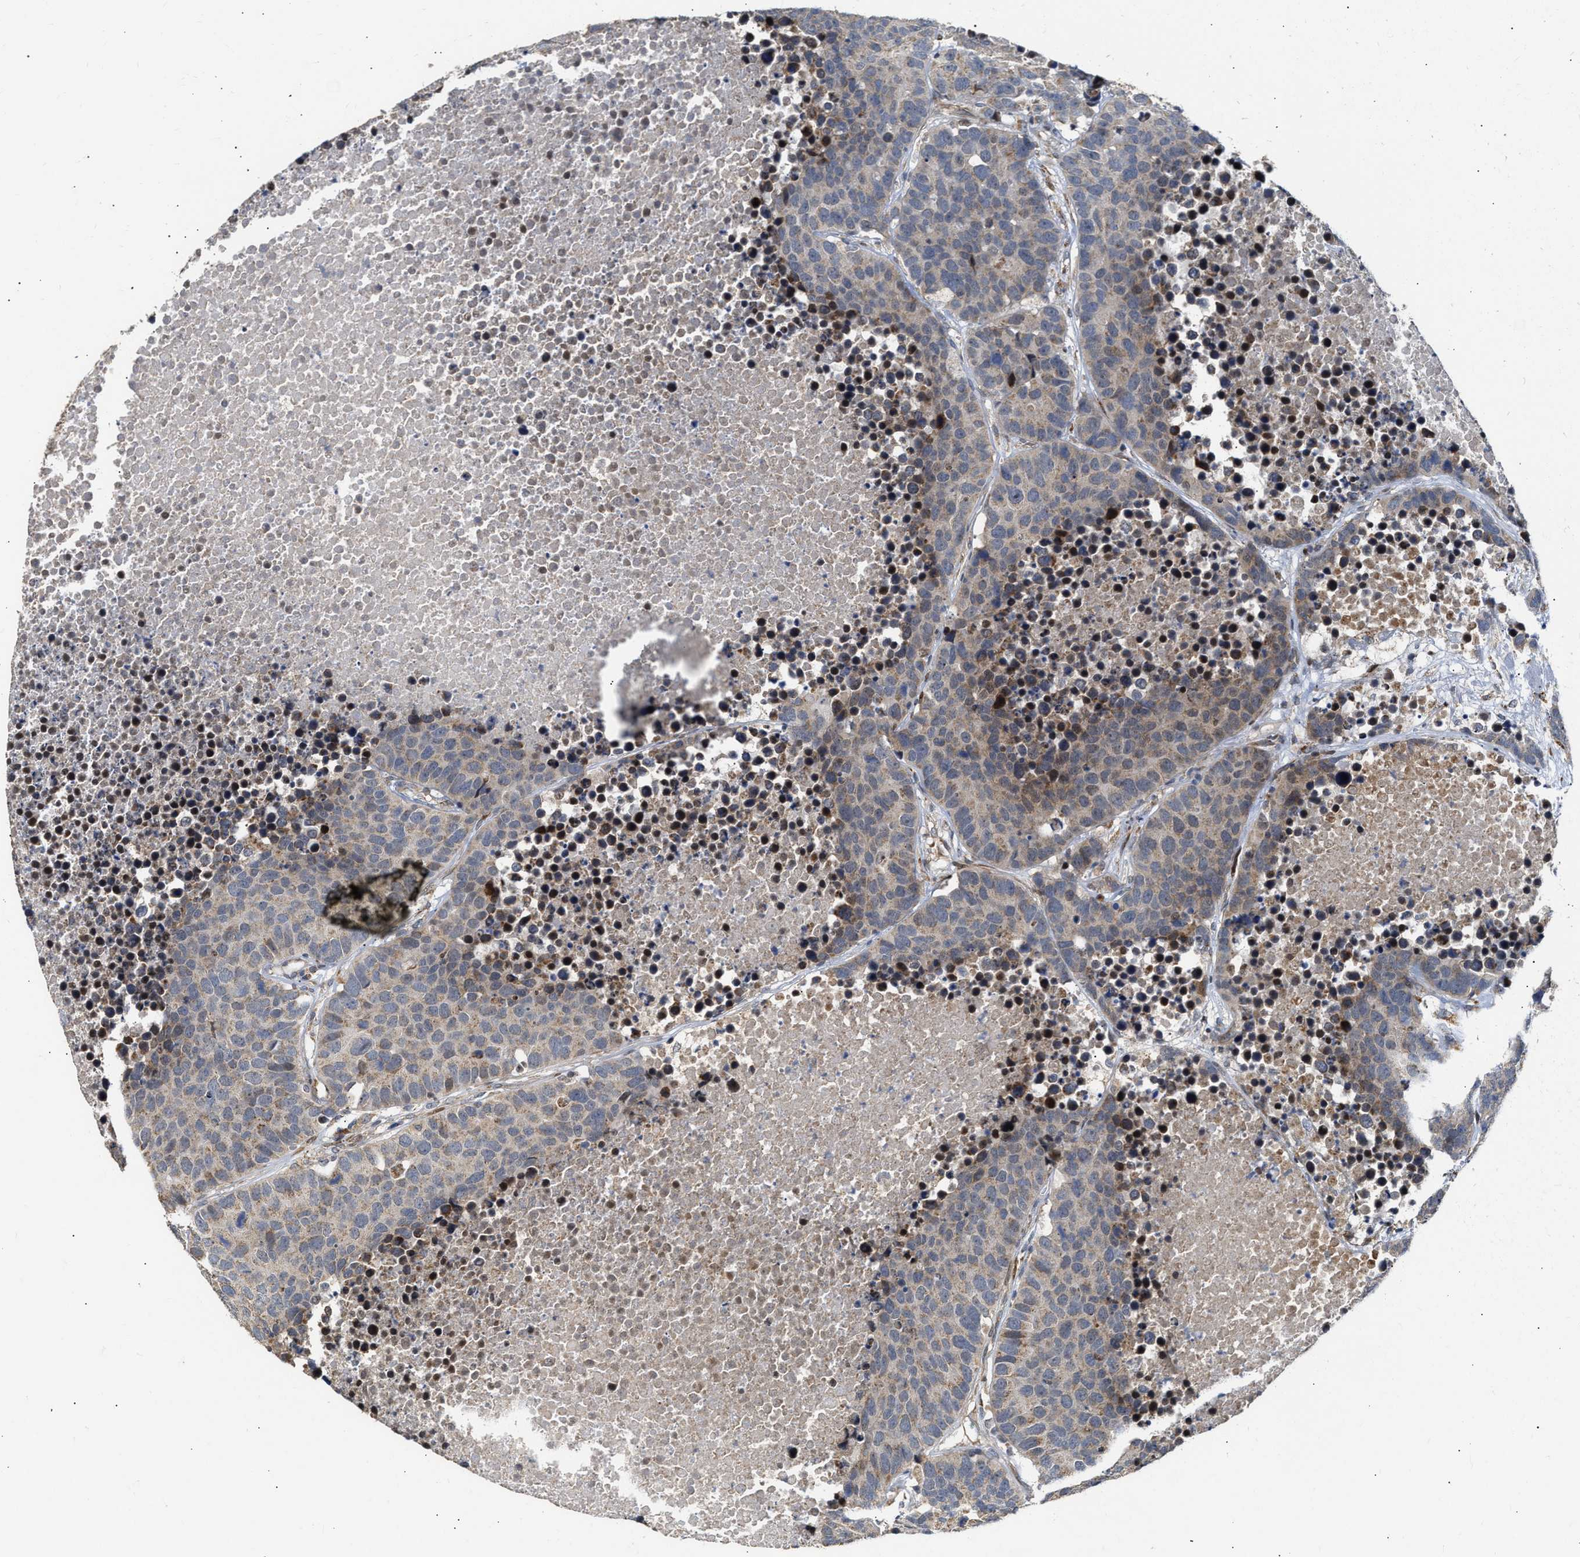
{"staining": {"intensity": "weak", "quantity": "25%-75%", "location": "cytoplasmic/membranous"}, "tissue": "carcinoid", "cell_type": "Tumor cells", "image_type": "cancer", "snomed": [{"axis": "morphology", "description": "Carcinoid, malignant, NOS"}, {"axis": "topography", "description": "Lung"}], "caption": "Immunohistochemistry (IHC) photomicrograph of neoplastic tissue: human carcinoid (malignant) stained using IHC shows low levels of weak protein expression localized specifically in the cytoplasmic/membranous of tumor cells, appearing as a cytoplasmic/membranous brown color.", "gene": "DEPTOR", "patient": {"sex": "male", "age": 60}}